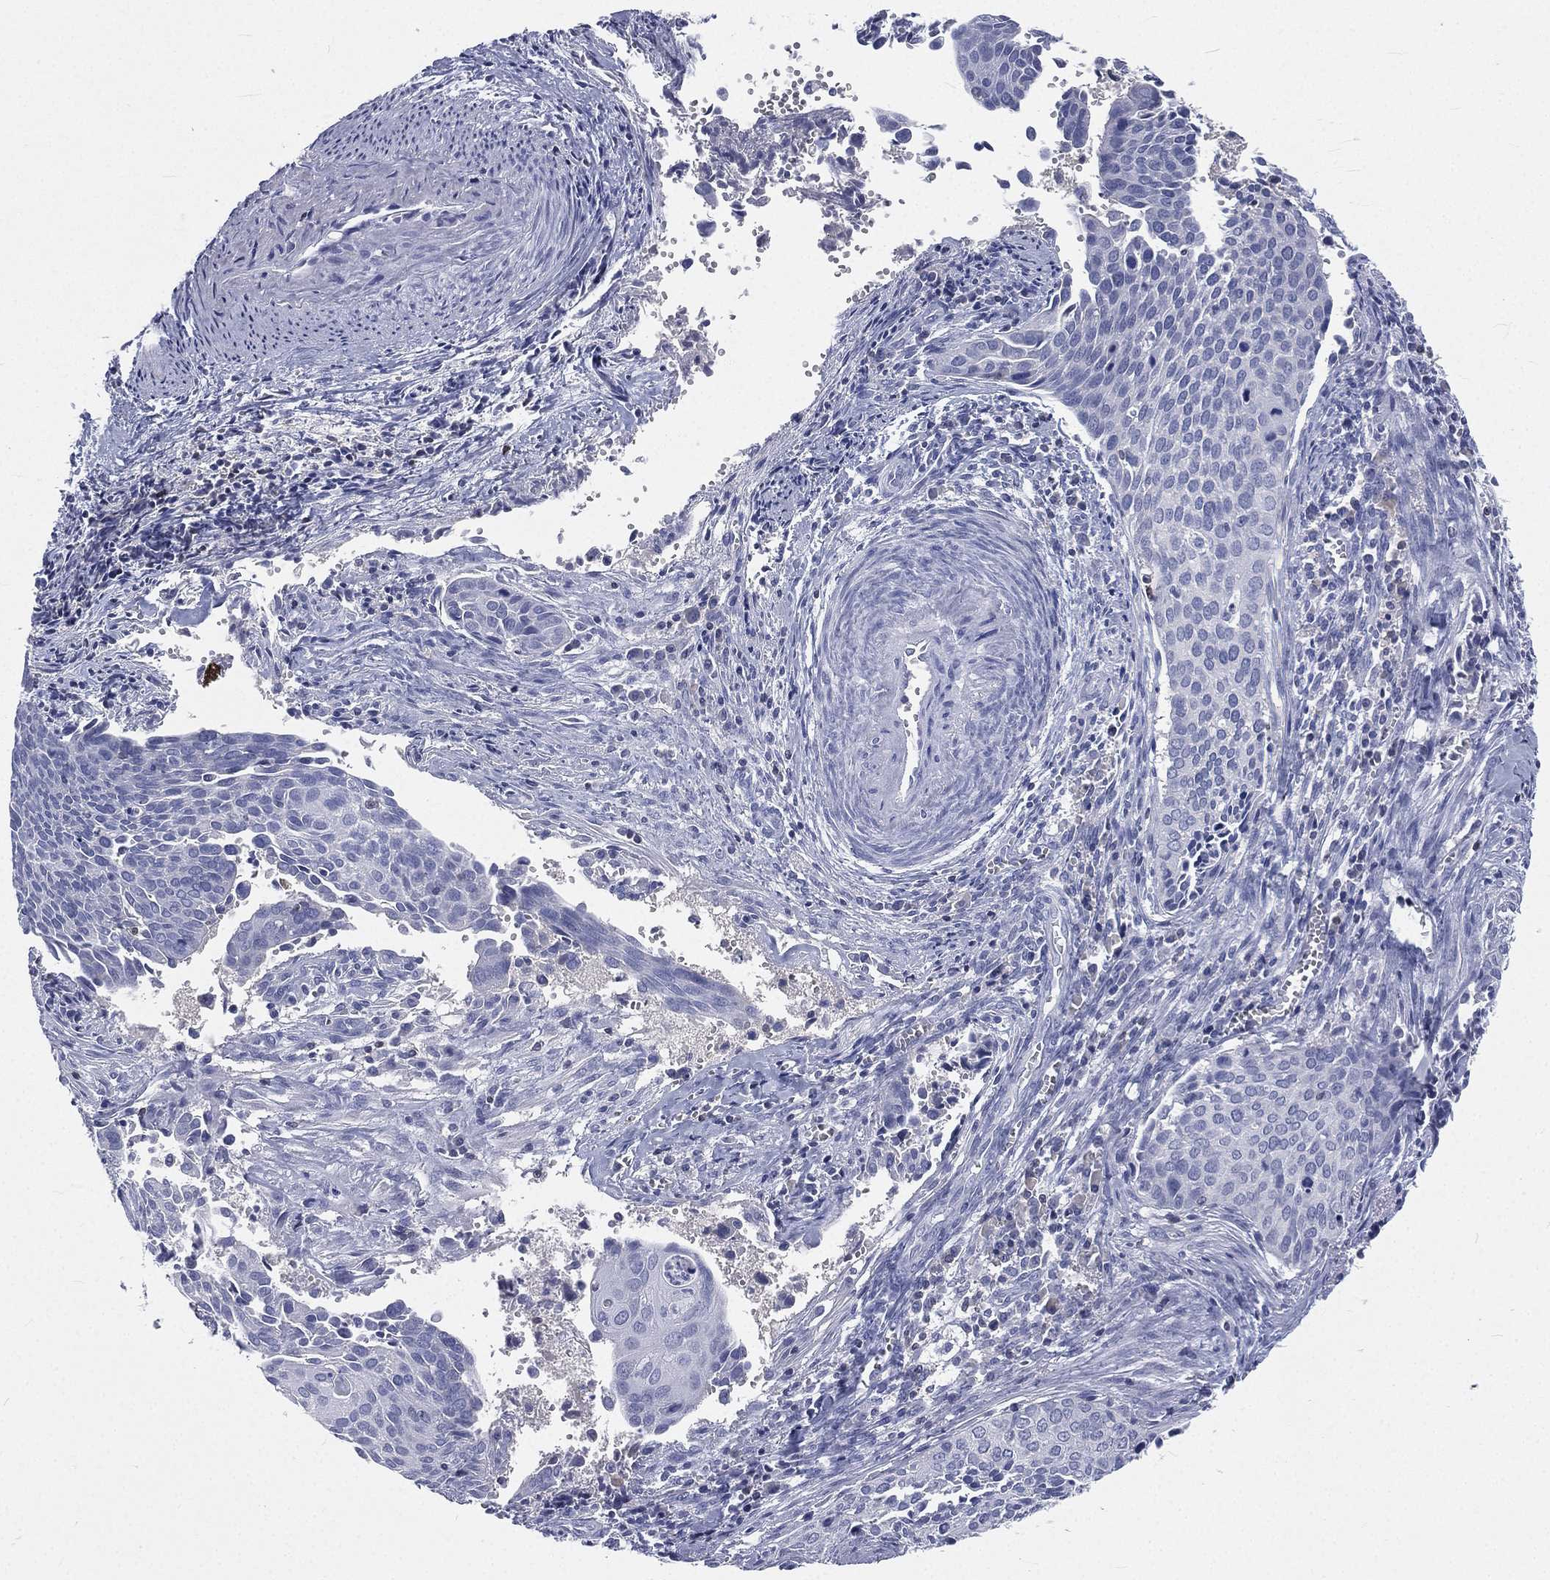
{"staining": {"intensity": "negative", "quantity": "none", "location": "none"}, "tissue": "cervical cancer", "cell_type": "Tumor cells", "image_type": "cancer", "snomed": [{"axis": "morphology", "description": "Squamous cell carcinoma, NOS"}, {"axis": "topography", "description": "Cervix"}], "caption": "Histopathology image shows no significant protein expression in tumor cells of cervical cancer (squamous cell carcinoma). (DAB (3,3'-diaminobenzidine) IHC with hematoxylin counter stain).", "gene": "CD3D", "patient": {"sex": "female", "age": 29}}